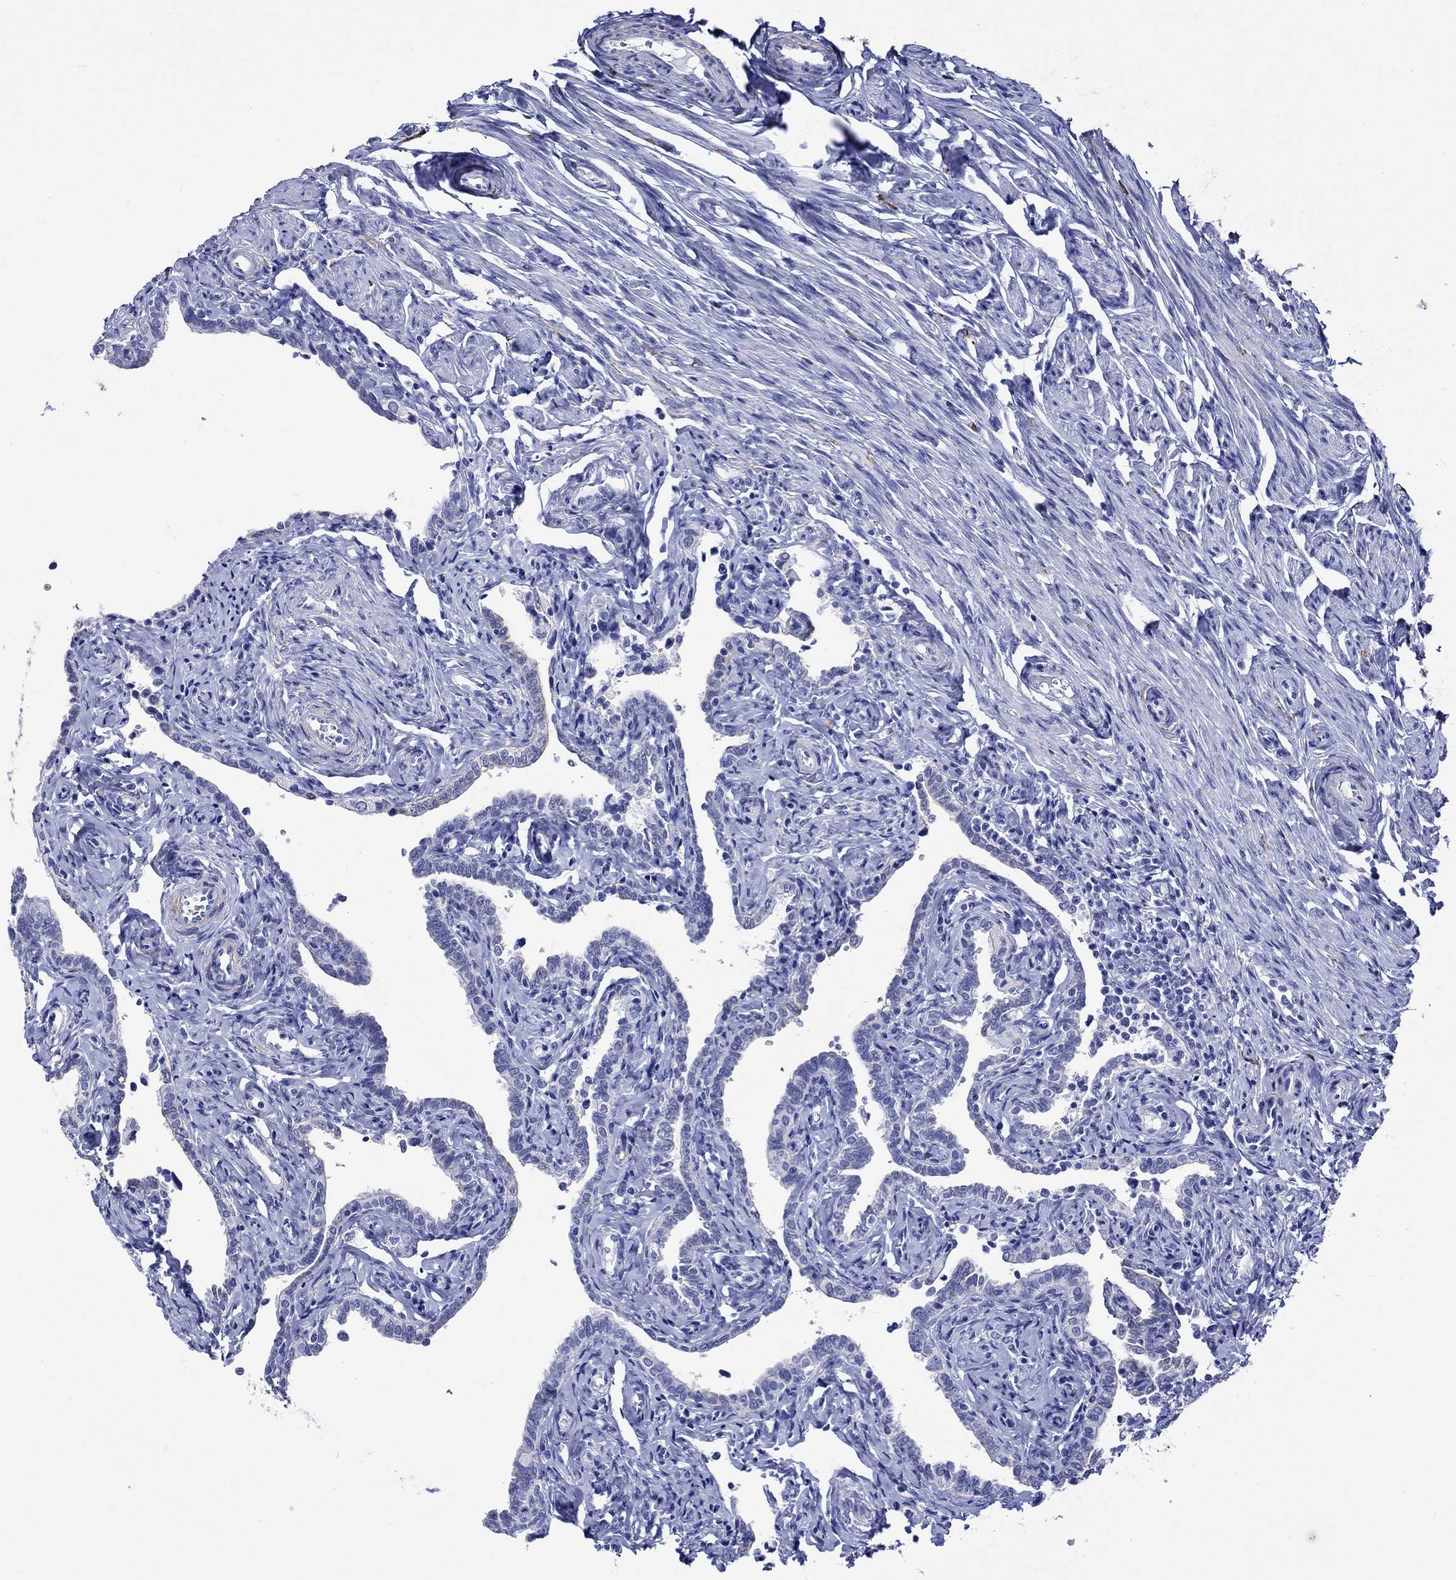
{"staining": {"intensity": "negative", "quantity": "none", "location": "none"}, "tissue": "fallopian tube", "cell_type": "Glandular cells", "image_type": "normal", "snomed": [{"axis": "morphology", "description": "Normal tissue, NOS"}, {"axis": "topography", "description": "Fallopian tube"}, {"axis": "topography", "description": "Ovary"}], "caption": "Glandular cells show no significant protein expression in unremarkable fallopian tube.", "gene": "CRYAB", "patient": {"sex": "female", "age": 54}}